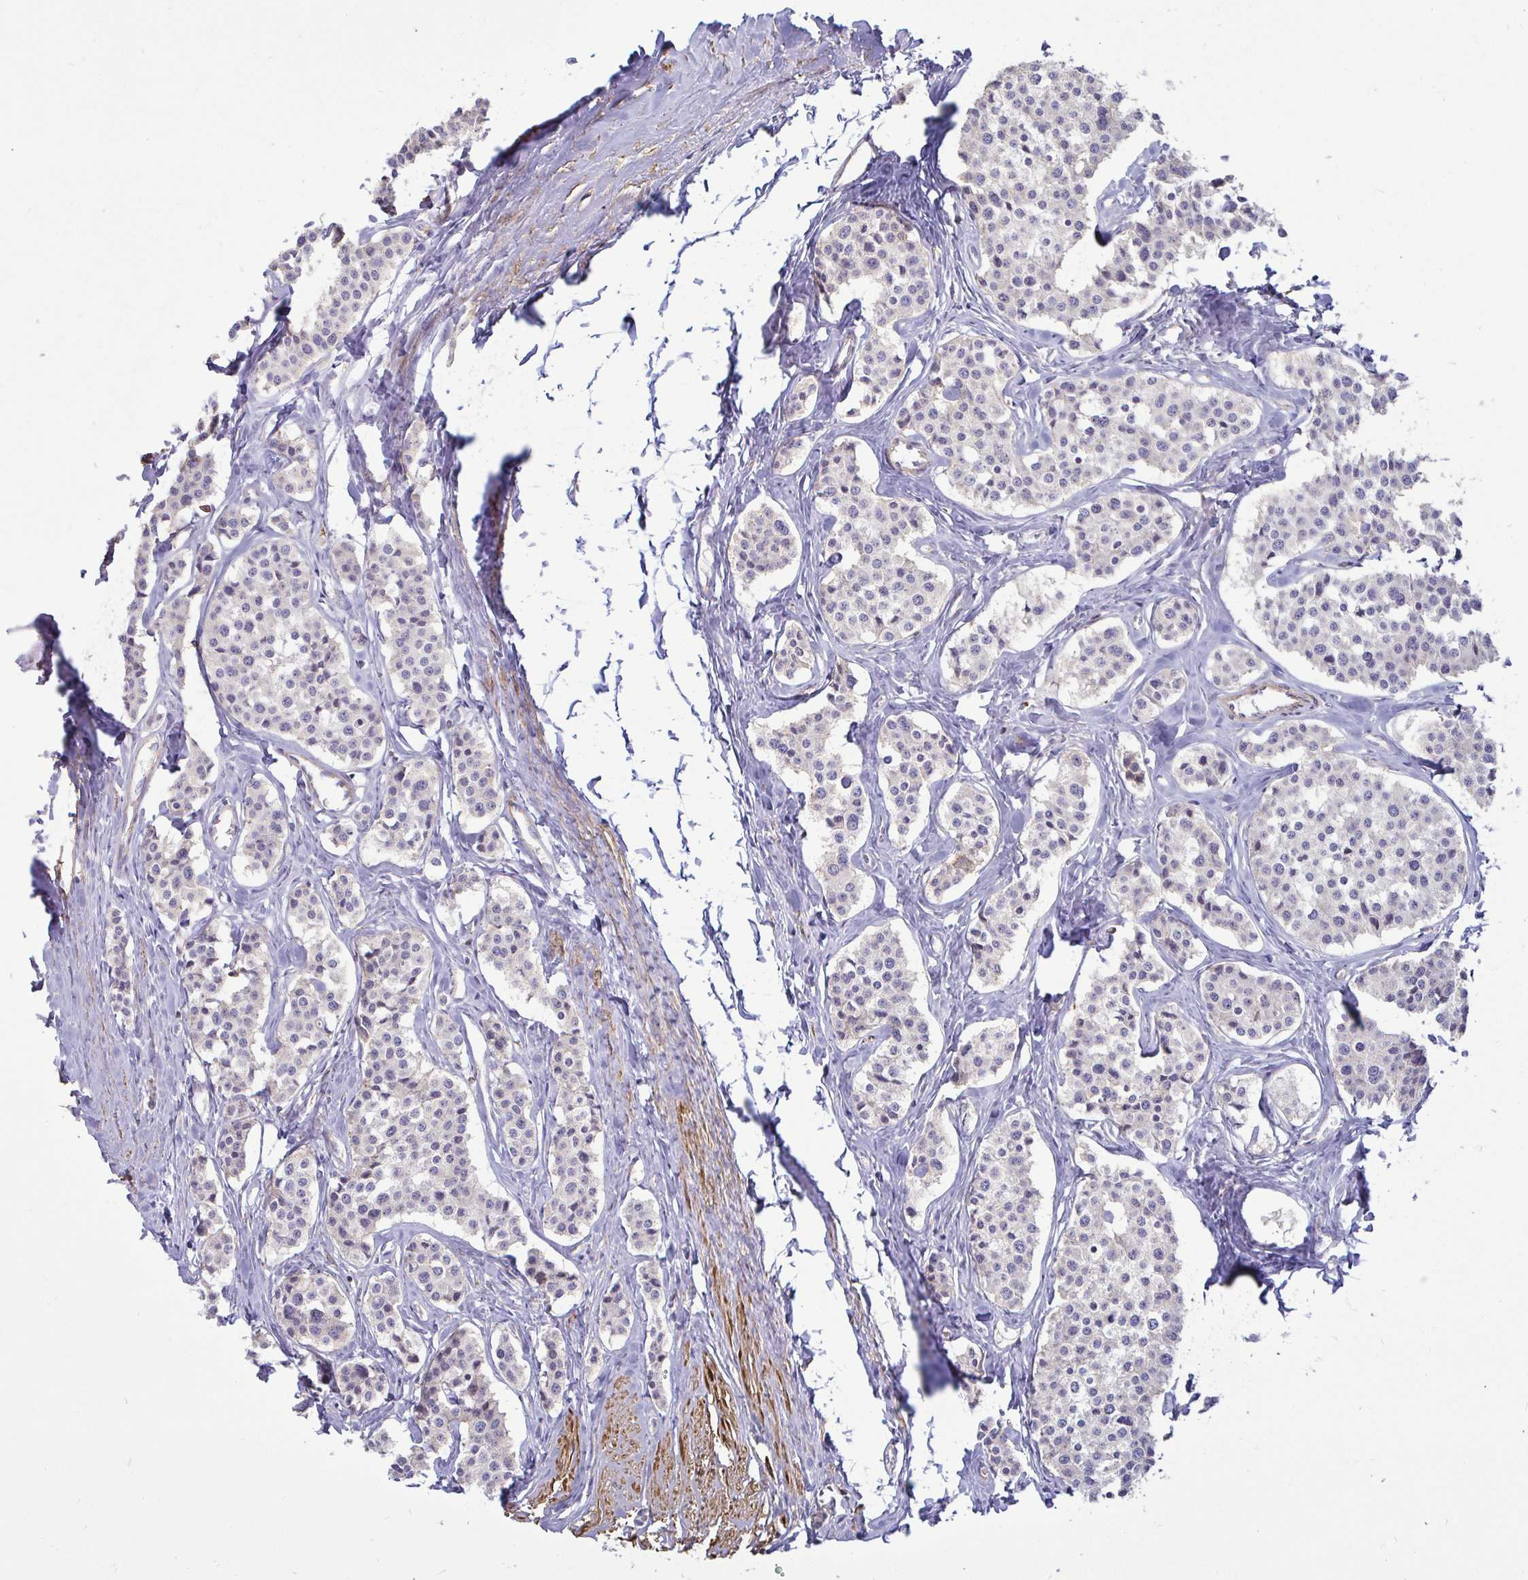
{"staining": {"intensity": "negative", "quantity": "none", "location": "none"}, "tissue": "carcinoid", "cell_type": "Tumor cells", "image_type": "cancer", "snomed": [{"axis": "morphology", "description": "Carcinoid, malignant, NOS"}, {"axis": "topography", "description": "Small intestine"}], "caption": "Immunohistochemistry histopathology image of carcinoid (malignant) stained for a protein (brown), which demonstrates no staining in tumor cells.", "gene": "SPRY1", "patient": {"sex": "male", "age": 60}}